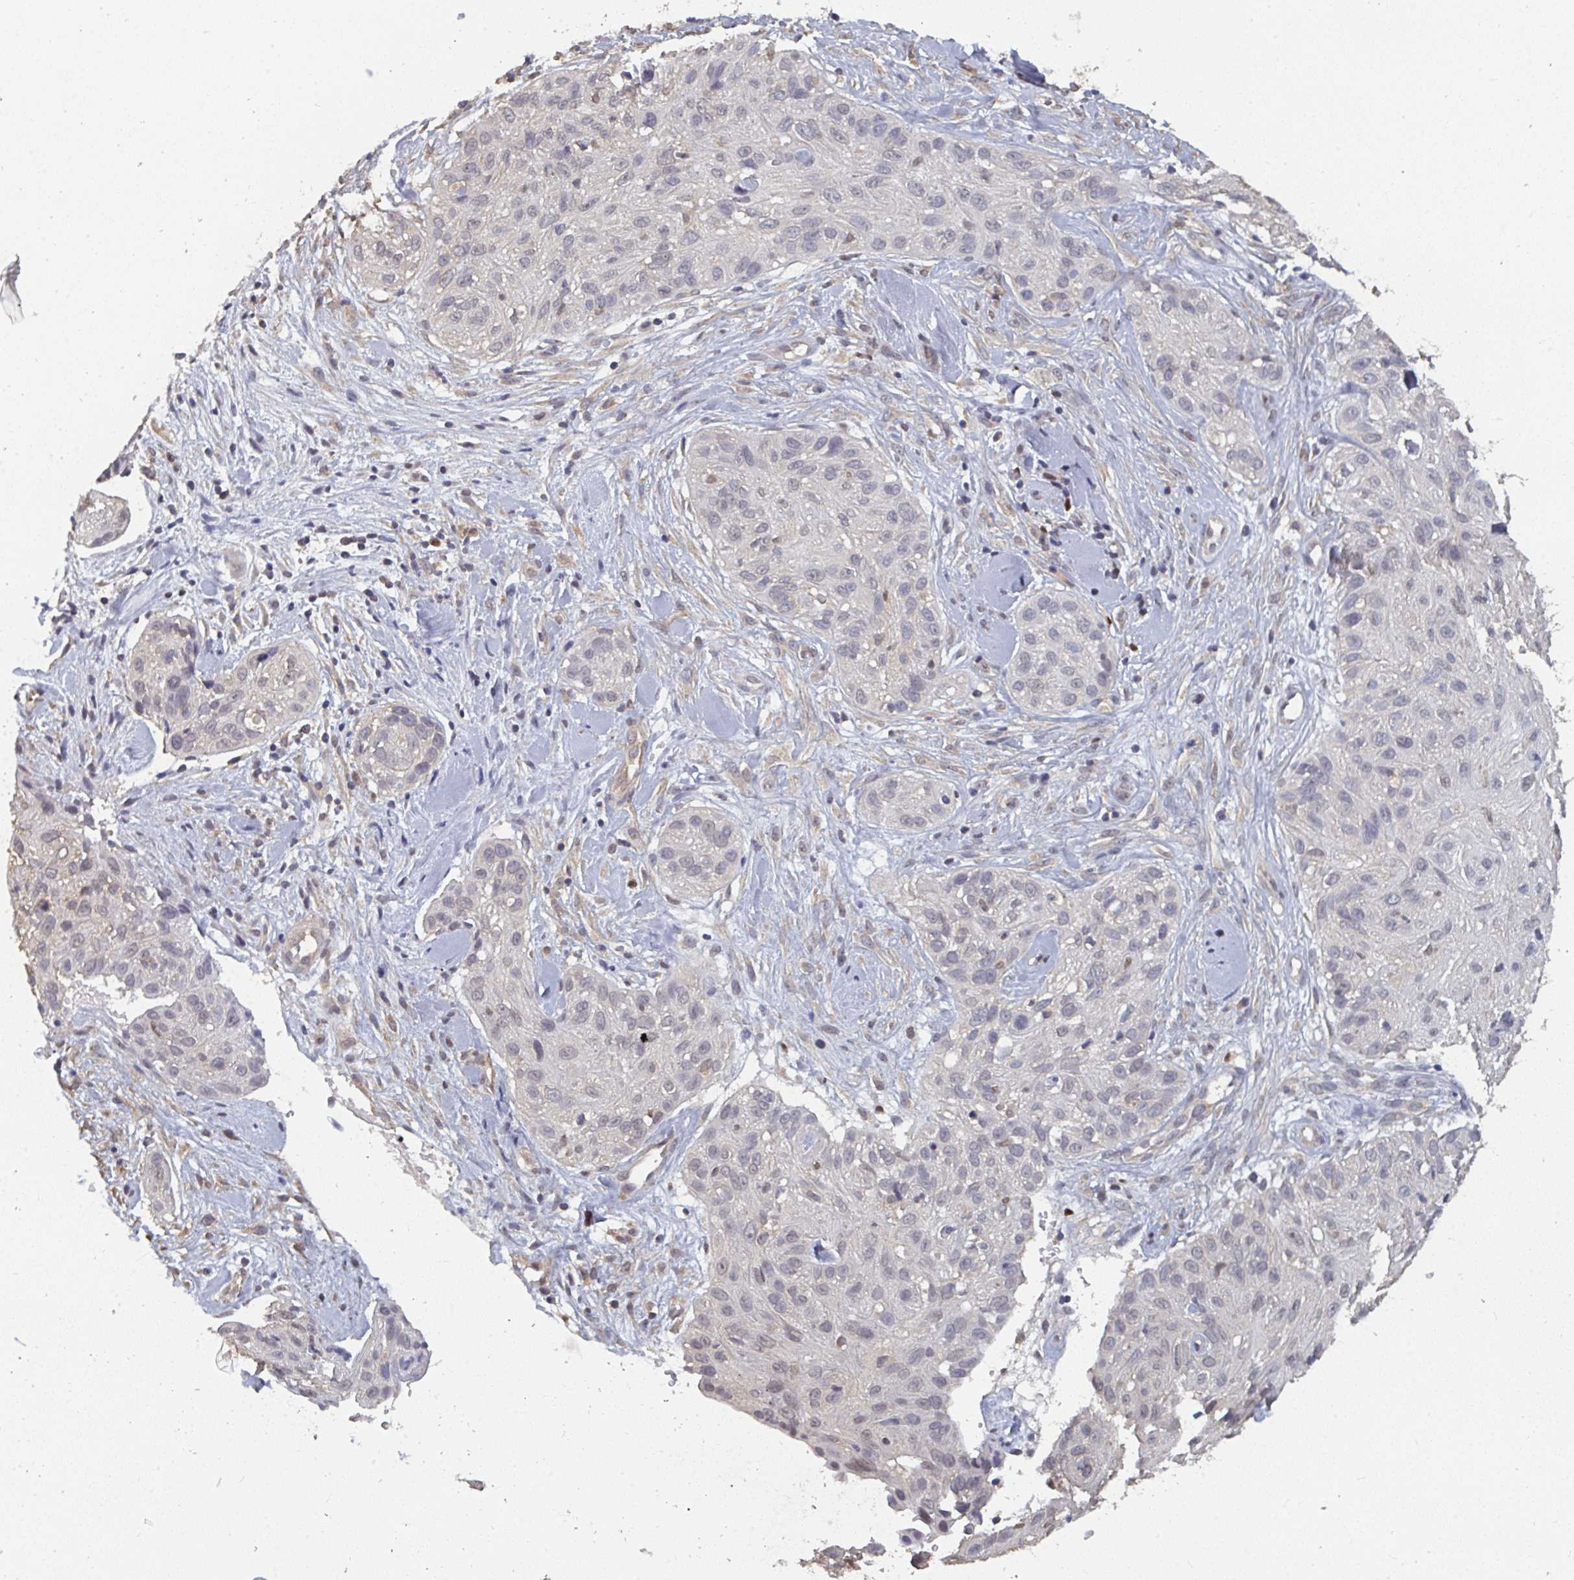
{"staining": {"intensity": "negative", "quantity": "none", "location": "none"}, "tissue": "skin cancer", "cell_type": "Tumor cells", "image_type": "cancer", "snomed": [{"axis": "morphology", "description": "Squamous cell carcinoma, NOS"}, {"axis": "topography", "description": "Skin"}], "caption": "Immunohistochemistry micrograph of skin cancer stained for a protein (brown), which shows no expression in tumor cells.", "gene": "LIX1", "patient": {"sex": "male", "age": 82}}